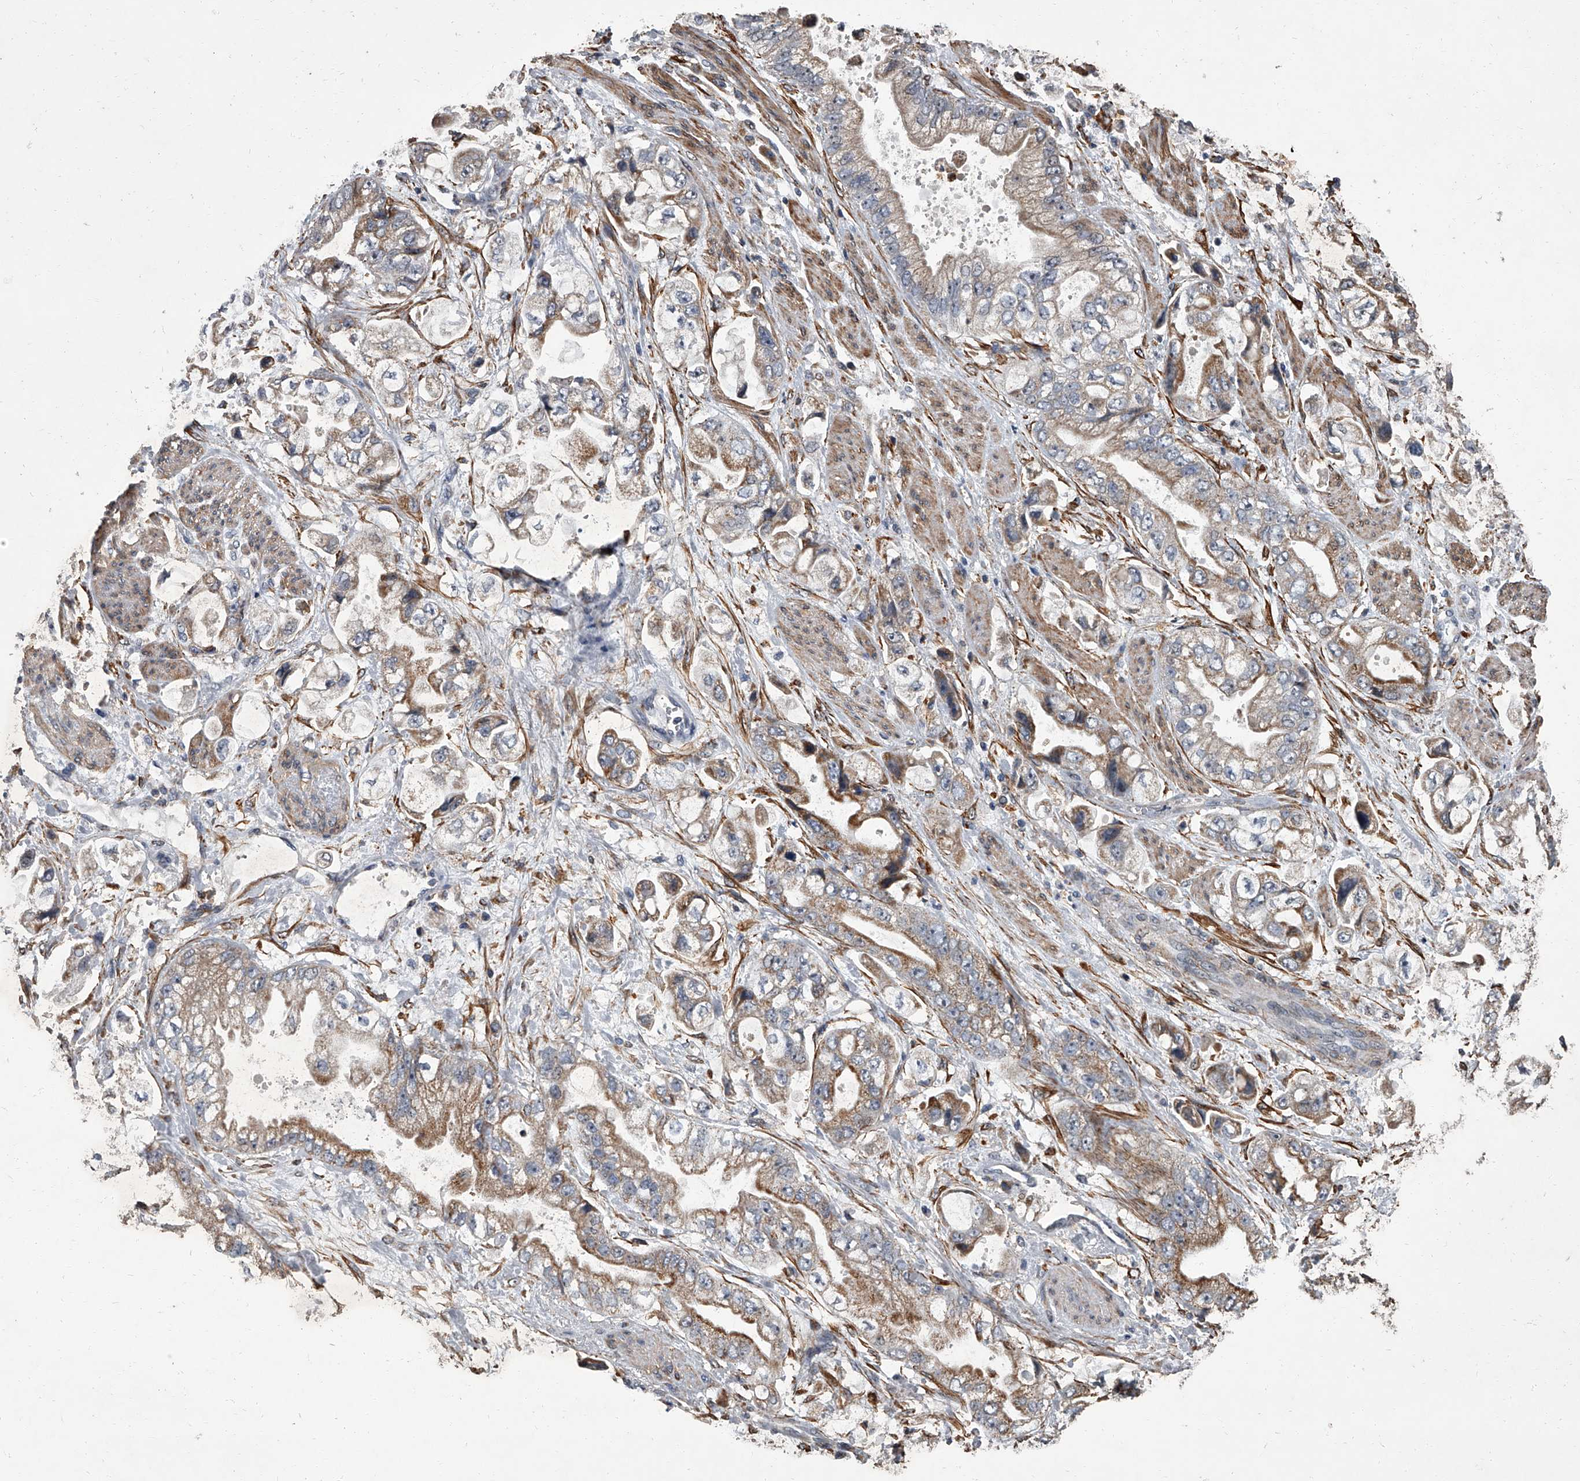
{"staining": {"intensity": "moderate", "quantity": "25%-75%", "location": "cytoplasmic/membranous"}, "tissue": "stomach cancer", "cell_type": "Tumor cells", "image_type": "cancer", "snomed": [{"axis": "morphology", "description": "Adenocarcinoma, NOS"}, {"axis": "topography", "description": "Stomach"}], "caption": "A micrograph of human stomach cancer (adenocarcinoma) stained for a protein reveals moderate cytoplasmic/membranous brown staining in tumor cells. (Stains: DAB in brown, nuclei in blue, Microscopy: brightfield microscopy at high magnification).", "gene": "SIRT4", "patient": {"sex": "male", "age": 62}}